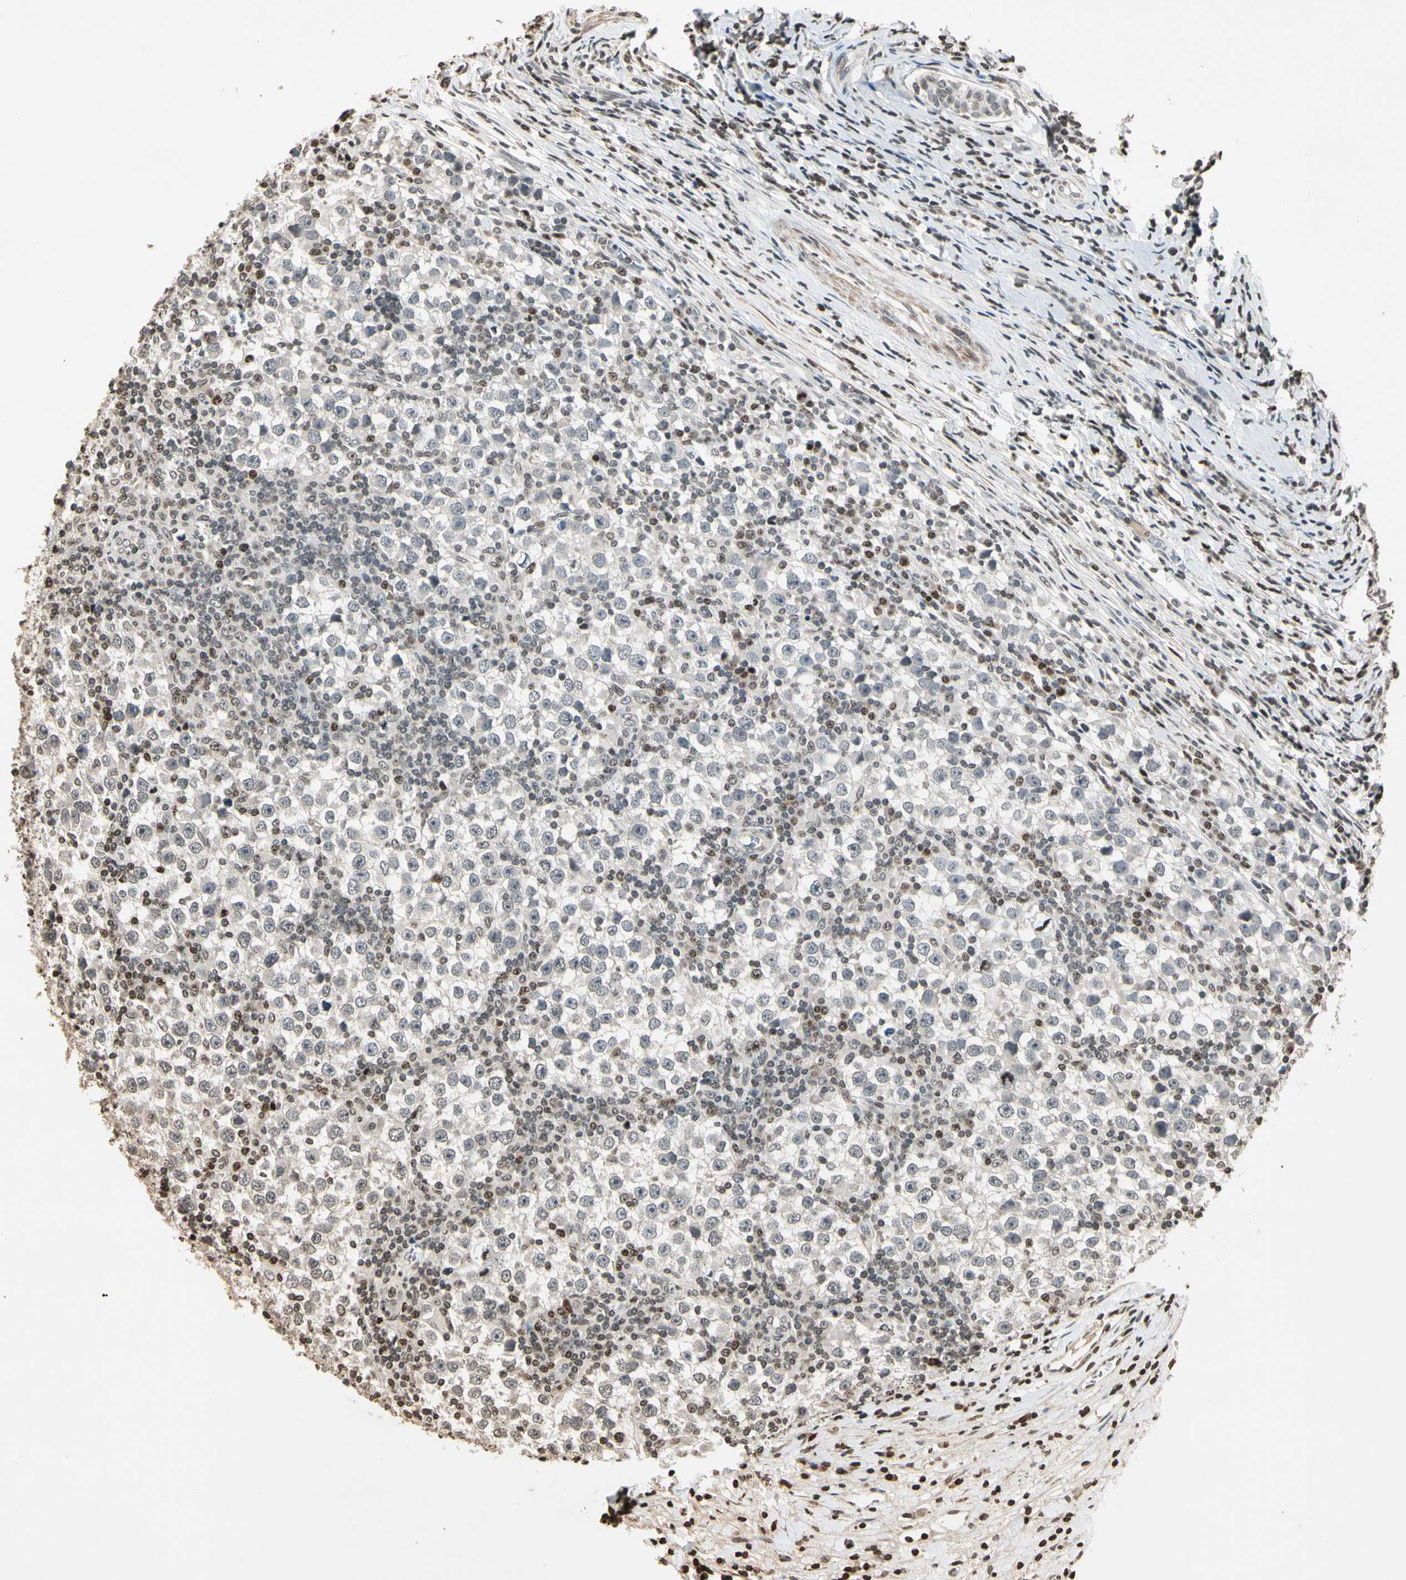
{"staining": {"intensity": "negative", "quantity": "none", "location": "none"}, "tissue": "testis cancer", "cell_type": "Tumor cells", "image_type": "cancer", "snomed": [{"axis": "morphology", "description": "Seminoma, NOS"}, {"axis": "topography", "description": "Testis"}], "caption": "The immunohistochemistry (IHC) photomicrograph has no significant expression in tumor cells of testis cancer (seminoma) tissue.", "gene": "TOP1", "patient": {"sex": "male", "age": 65}}